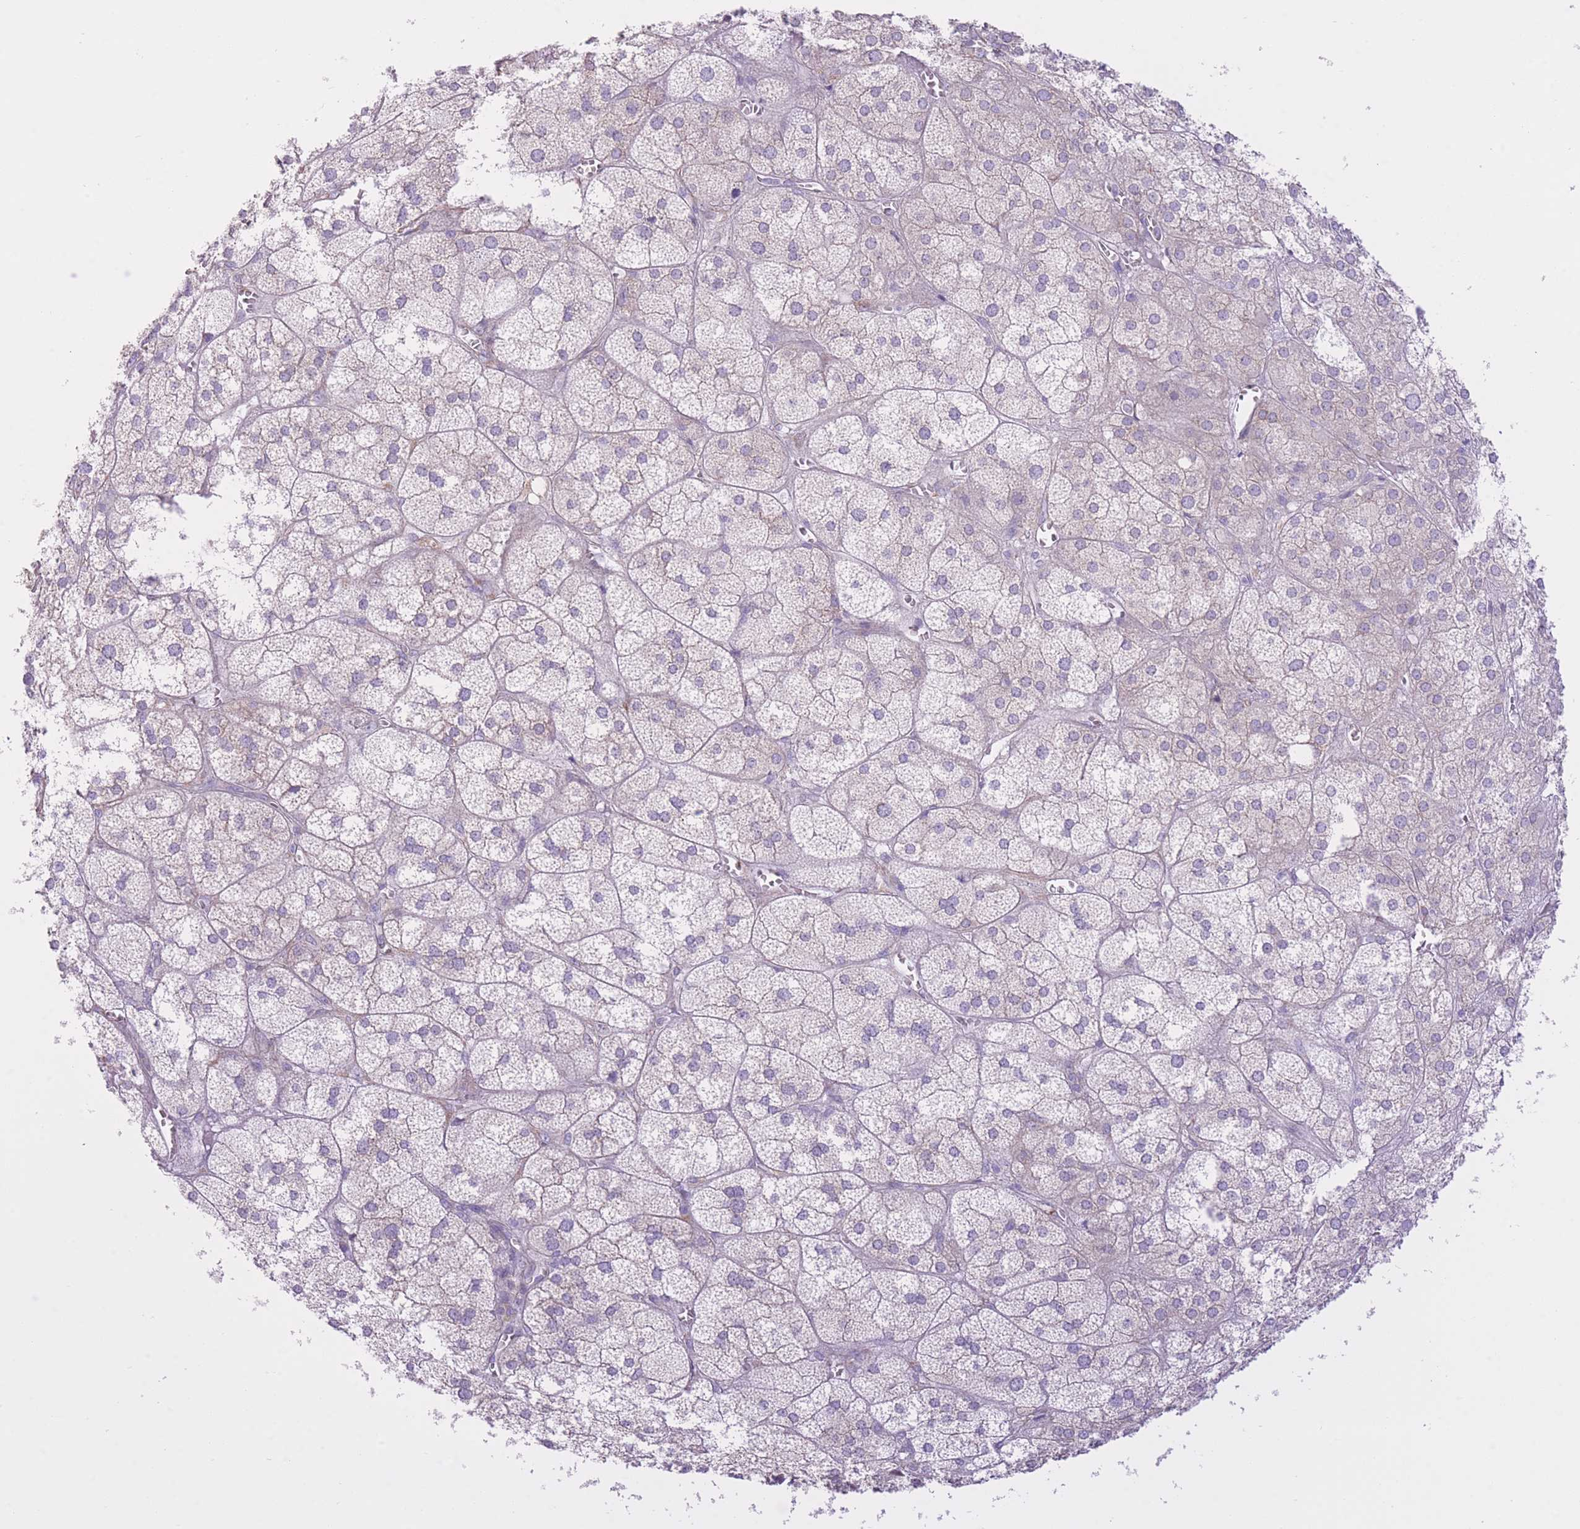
{"staining": {"intensity": "moderate", "quantity": "<25%", "location": "cytoplasmic/membranous"}, "tissue": "adrenal gland", "cell_type": "Glandular cells", "image_type": "normal", "snomed": [{"axis": "morphology", "description": "Normal tissue, NOS"}, {"axis": "topography", "description": "Adrenal gland"}], "caption": "DAB immunohistochemical staining of normal human adrenal gland reveals moderate cytoplasmic/membranous protein expression in about <25% of glandular cells.", "gene": "ZNF501", "patient": {"sex": "female", "age": 61}}